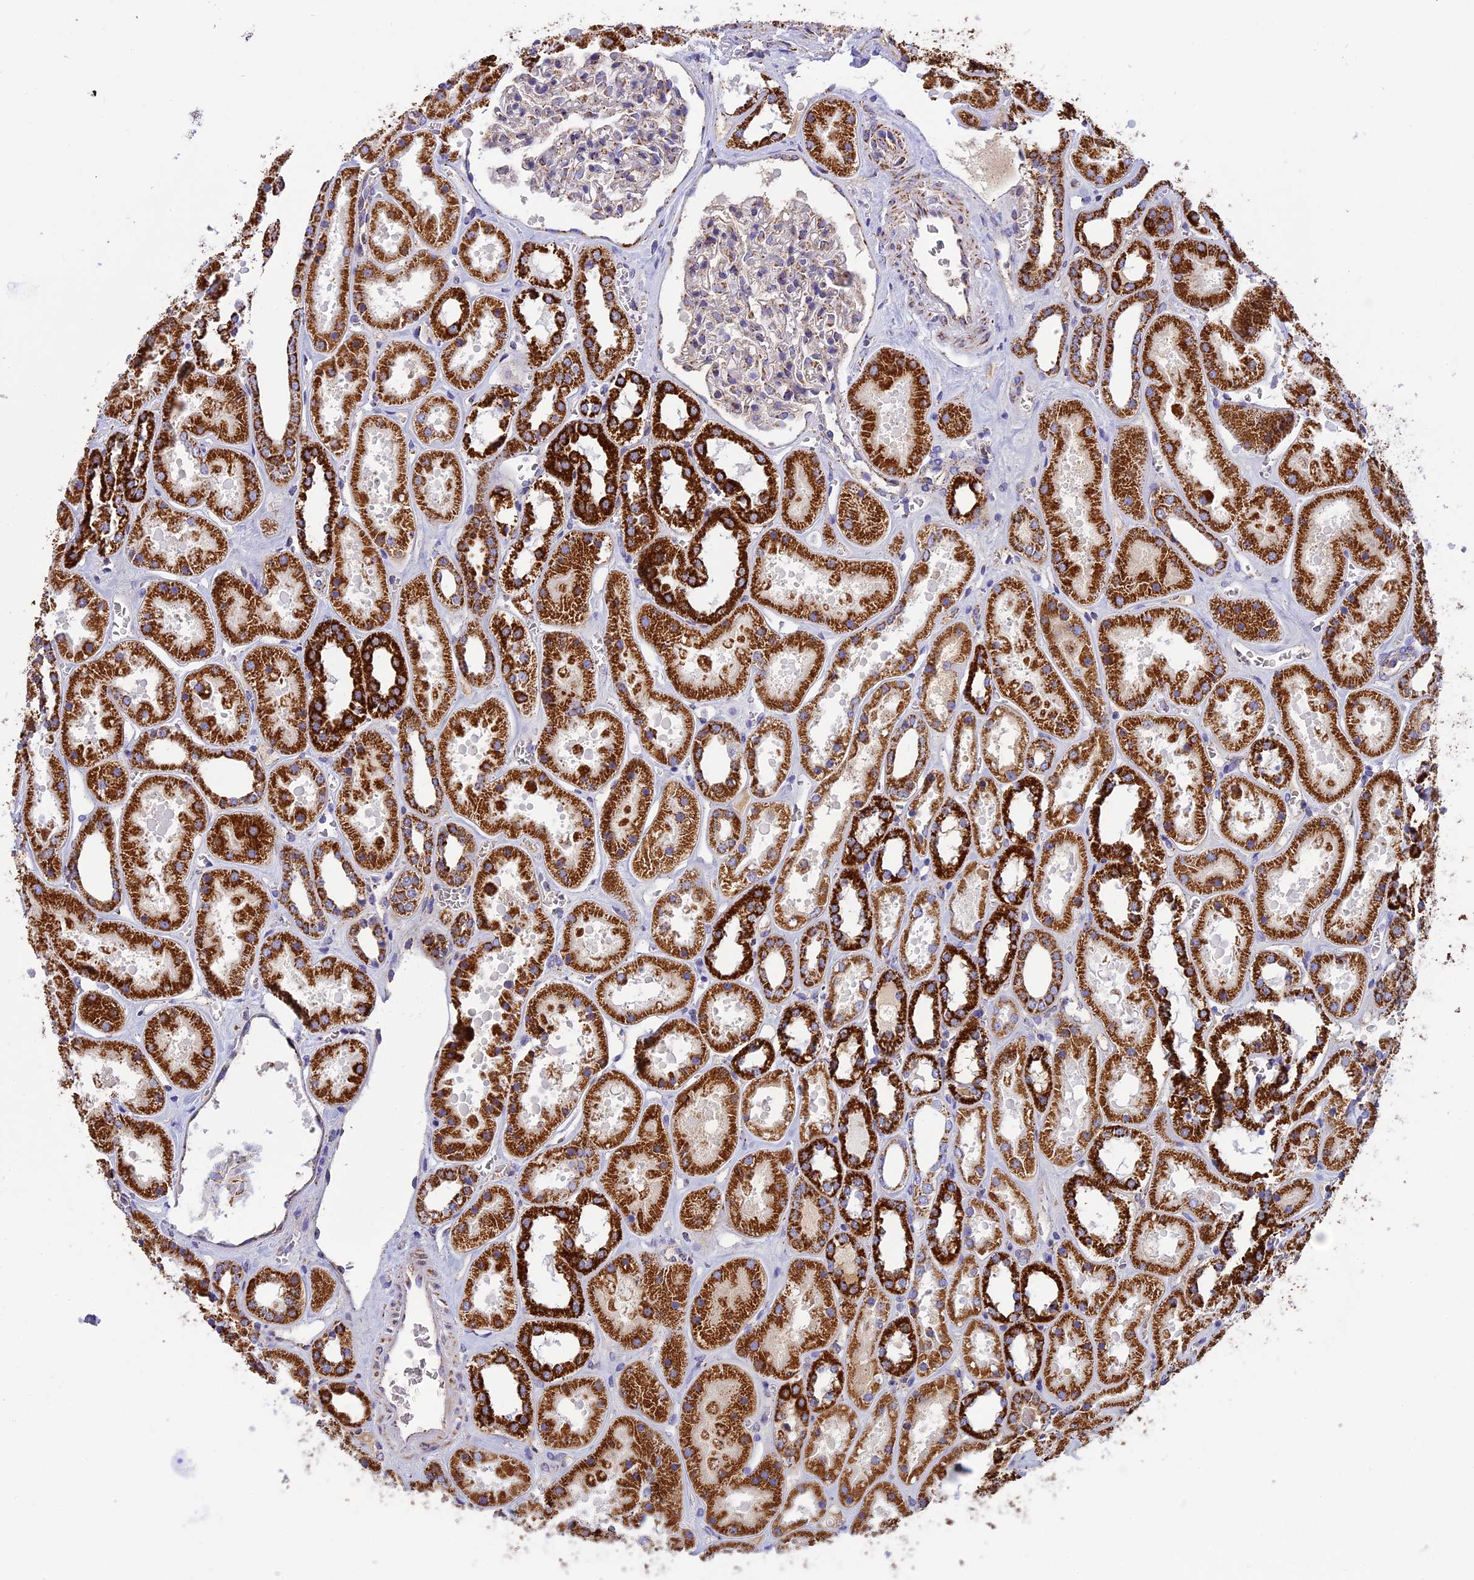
{"staining": {"intensity": "moderate", "quantity": "<25%", "location": "cytoplasmic/membranous"}, "tissue": "kidney", "cell_type": "Cells in glomeruli", "image_type": "normal", "snomed": [{"axis": "morphology", "description": "Normal tissue, NOS"}, {"axis": "topography", "description": "Kidney"}], "caption": "Cells in glomeruli demonstrate low levels of moderate cytoplasmic/membranous positivity in about <25% of cells in unremarkable kidney.", "gene": "KCNG1", "patient": {"sex": "female", "age": 41}}